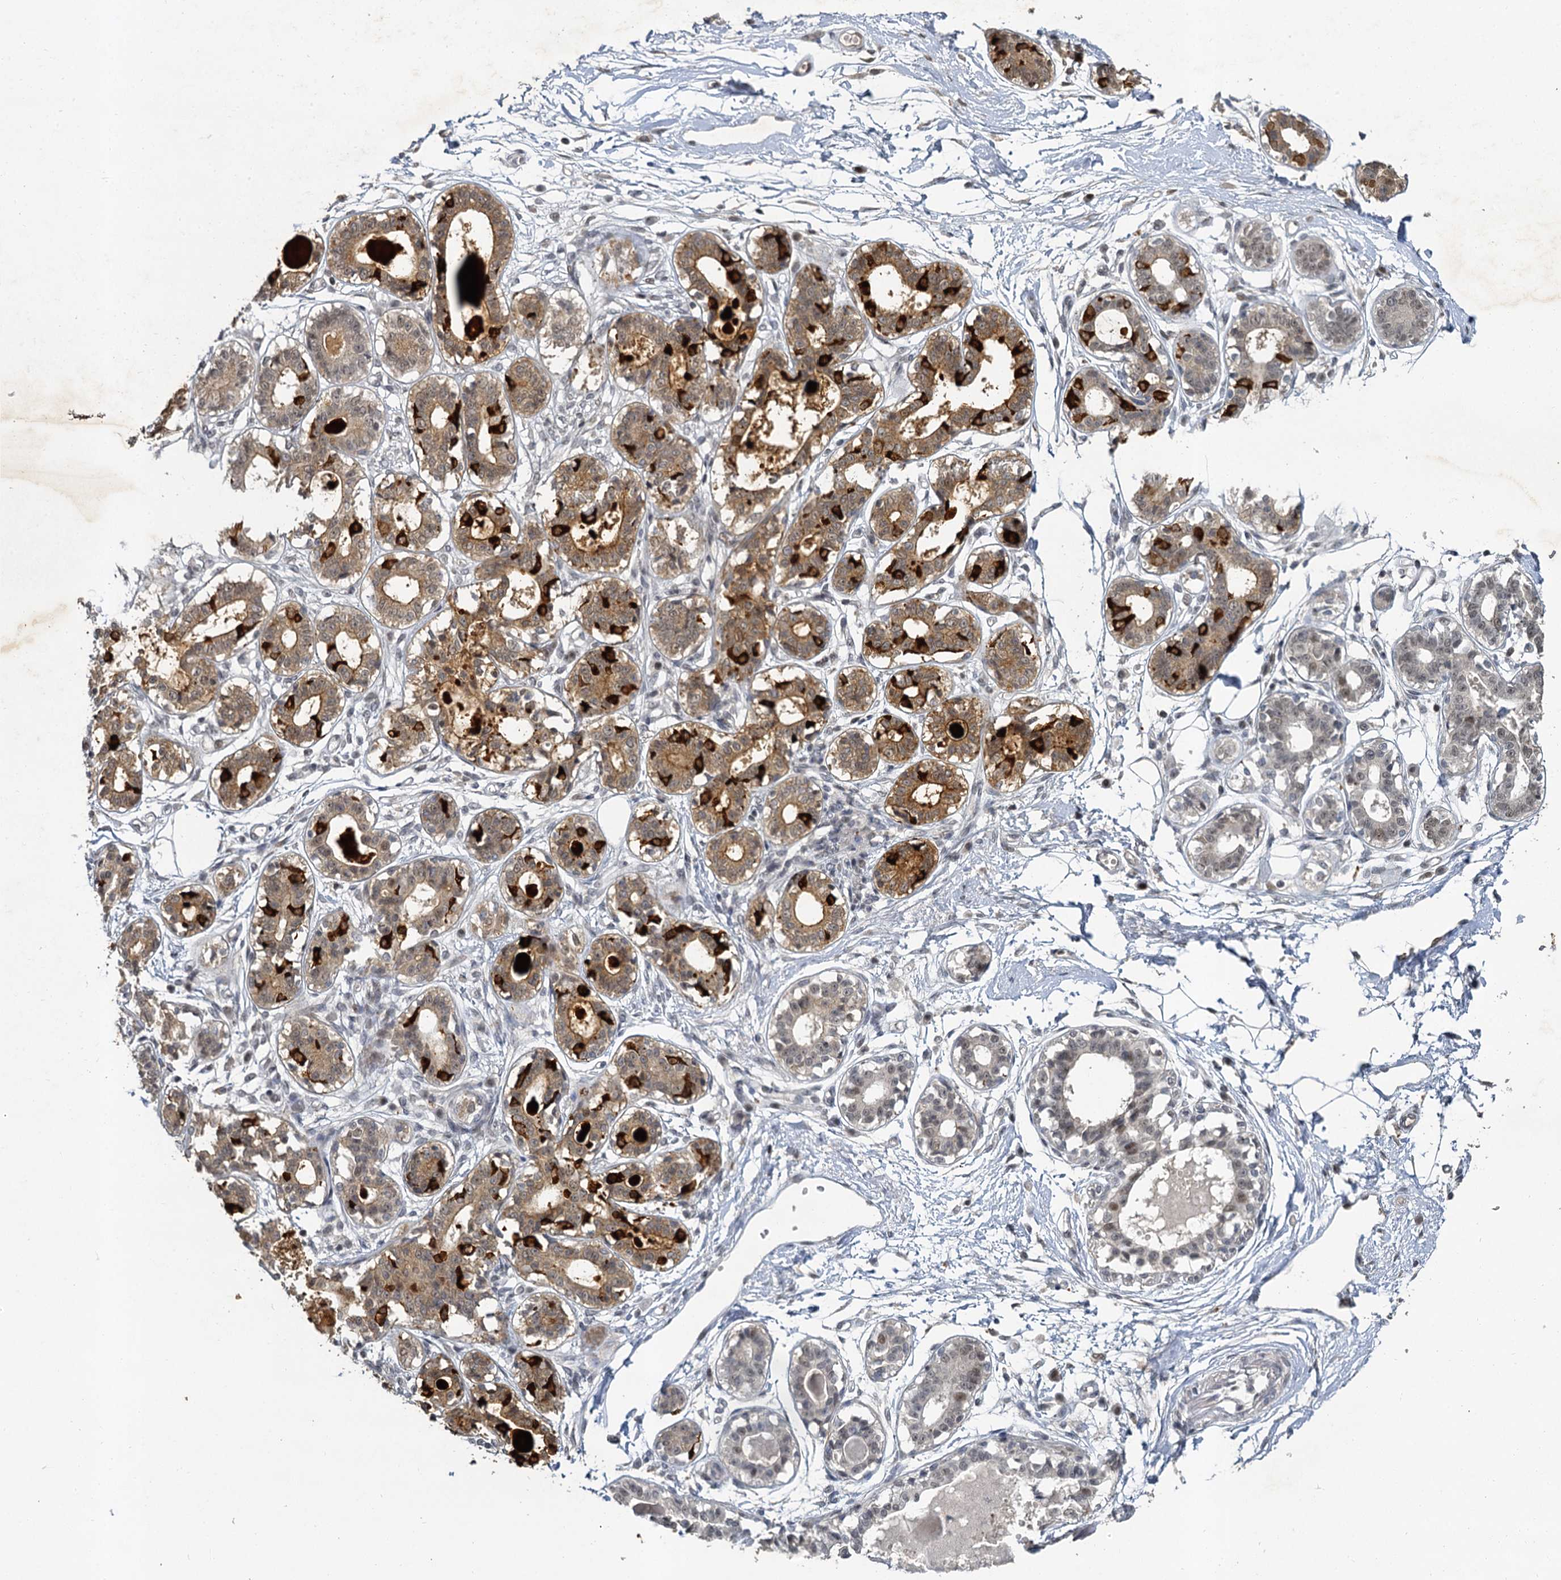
{"staining": {"intensity": "negative", "quantity": "none", "location": "none"}, "tissue": "breast", "cell_type": "Adipocytes", "image_type": "normal", "snomed": [{"axis": "morphology", "description": "Normal tissue, NOS"}, {"axis": "topography", "description": "Breast"}], "caption": "DAB immunohistochemical staining of benign breast reveals no significant expression in adipocytes.", "gene": "MUCL1", "patient": {"sex": "female", "age": 45}}